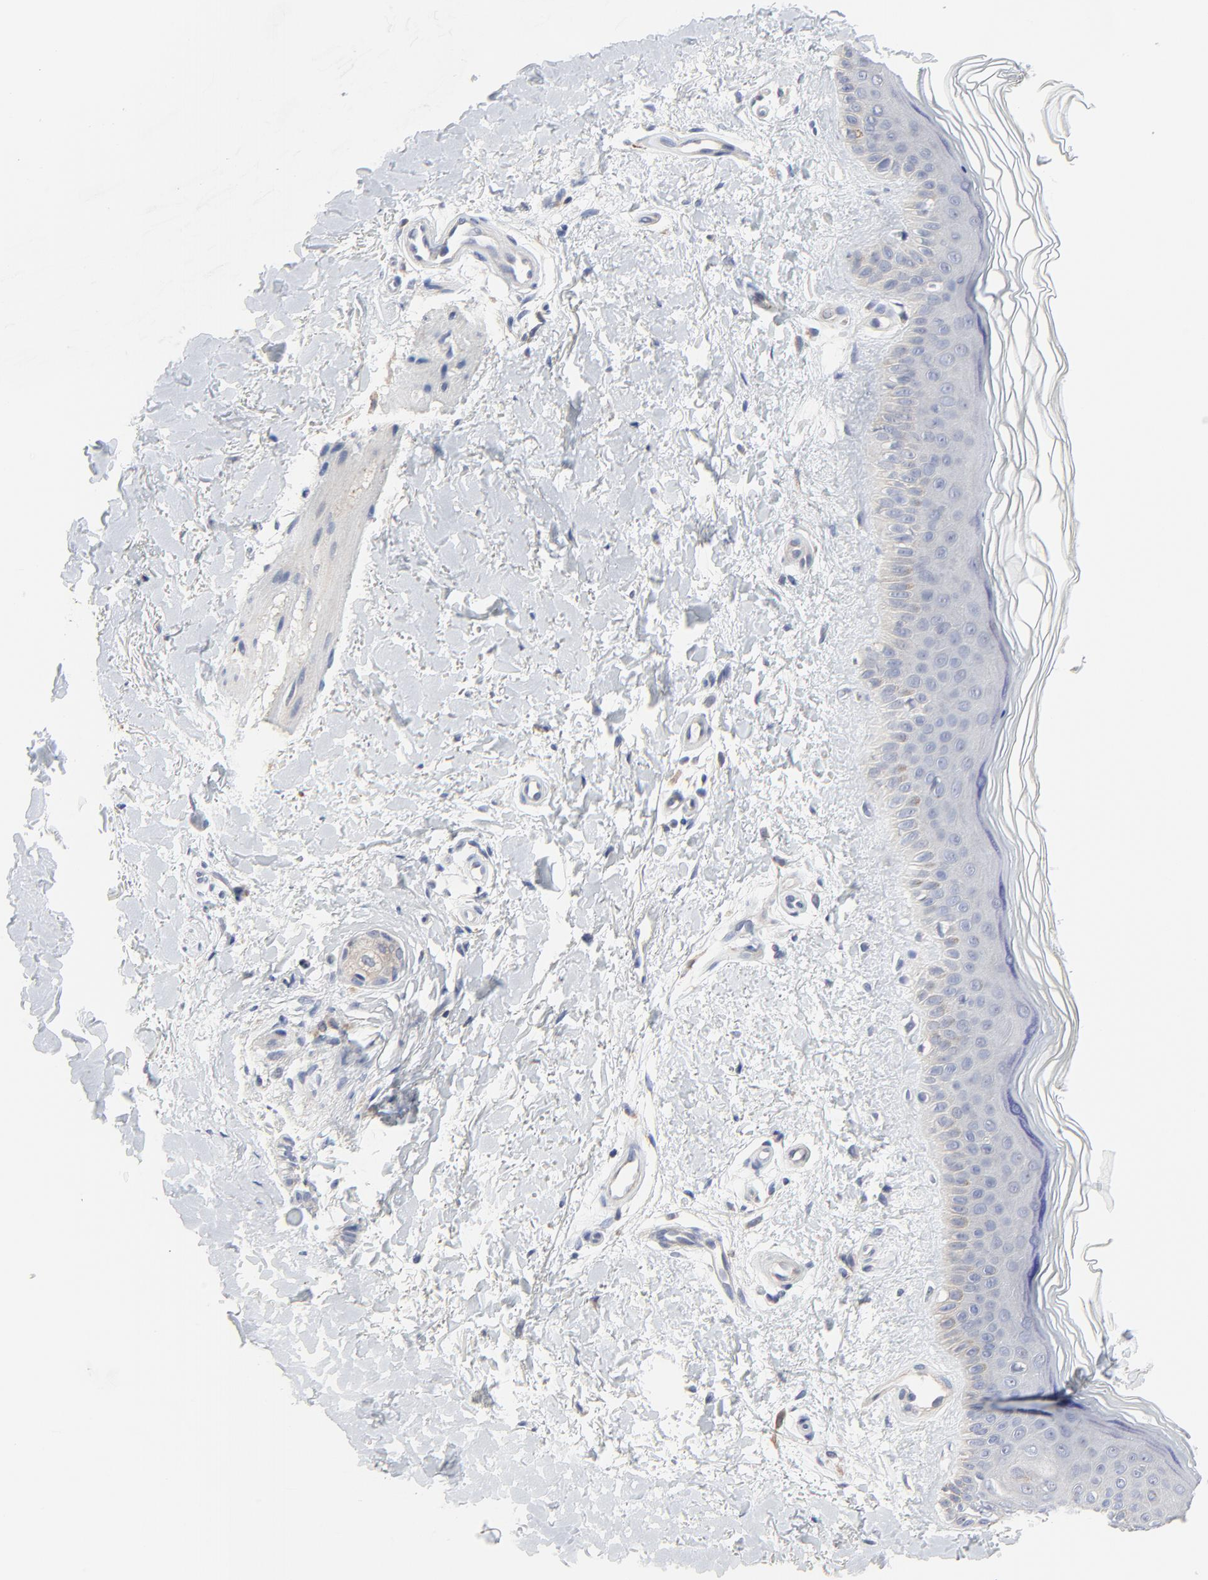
{"staining": {"intensity": "negative", "quantity": "none", "location": "none"}, "tissue": "skin", "cell_type": "Fibroblasts", "image_type": "normal", "snomed": [{"axis": "morphology", "description": "Normal tissue, NOS"}, {"axis": "topography", "description": "Skin"}], "caption": "Immunohistochemical staining of normal human skin displays no significant positivity in fibroblasts. The staining is performed using DAB (3,3'-diaminobenzidine) brown chromogen with nuclei counter-stained in using hematoxylin.", "gene": "DHRSX", "patient": {"sex": "female", "age": 19}}